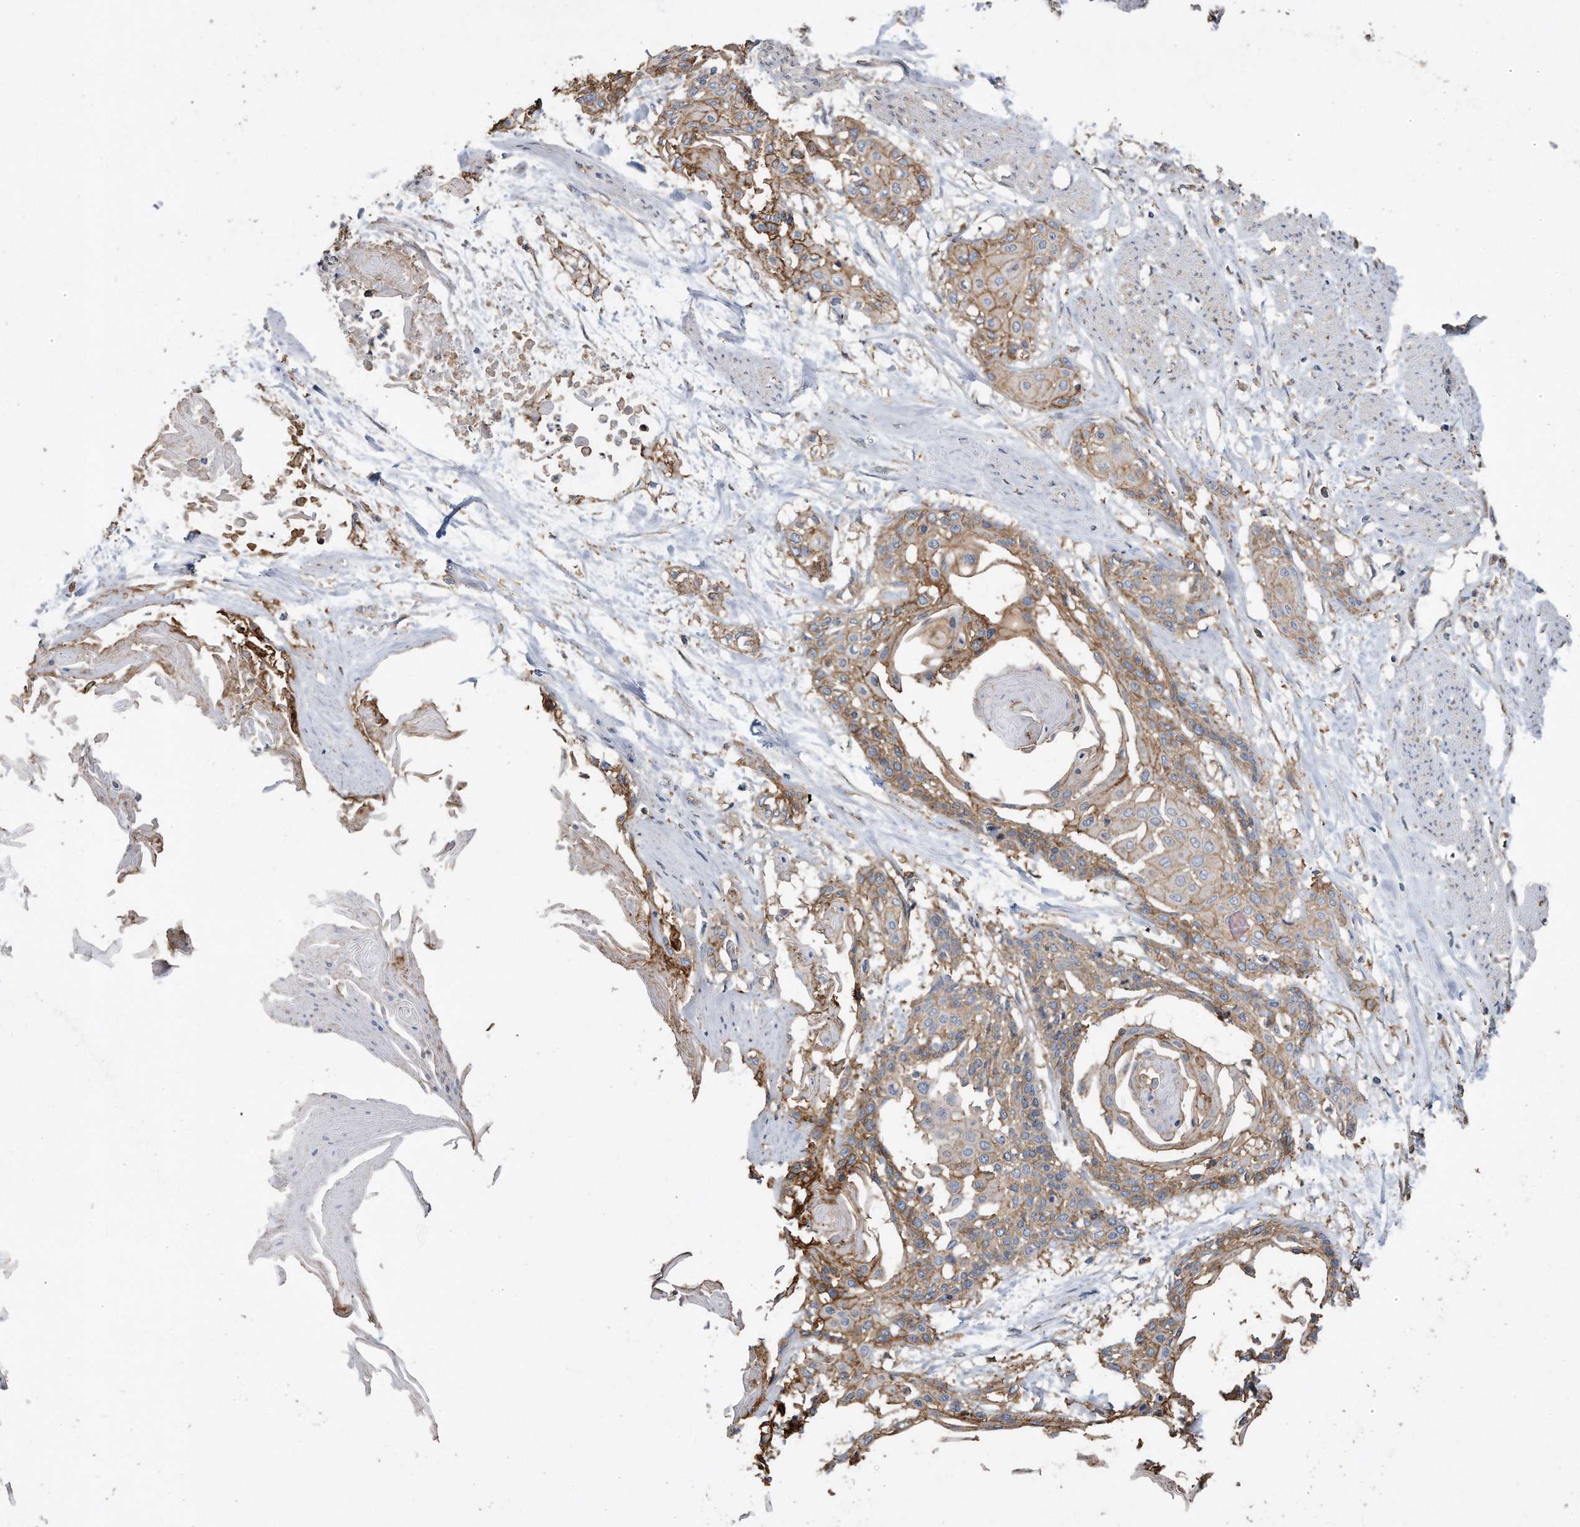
{"staining": {"intensity": "moderate", "quantity": ">75%", "location": "cytoplasmic/membranous"}, "tissue": "cervical cancer", "cell_type": "Tumor cells", "image_type": "cancer", "snomed": [{"axis": "morphology", "description": "Squamous cell carcinoma, NOS"}, {"axis": "topography", "description": "Cervix"}], "caption": "Immunohistochemical staining of squamous cell carcinoma (cervical) reveals moderate cytoplasmic/membranous protein expression in approximately >75% of tumor cells.", "gene": "CDCP1", "patient": {"sex": "female", "age": 57}}